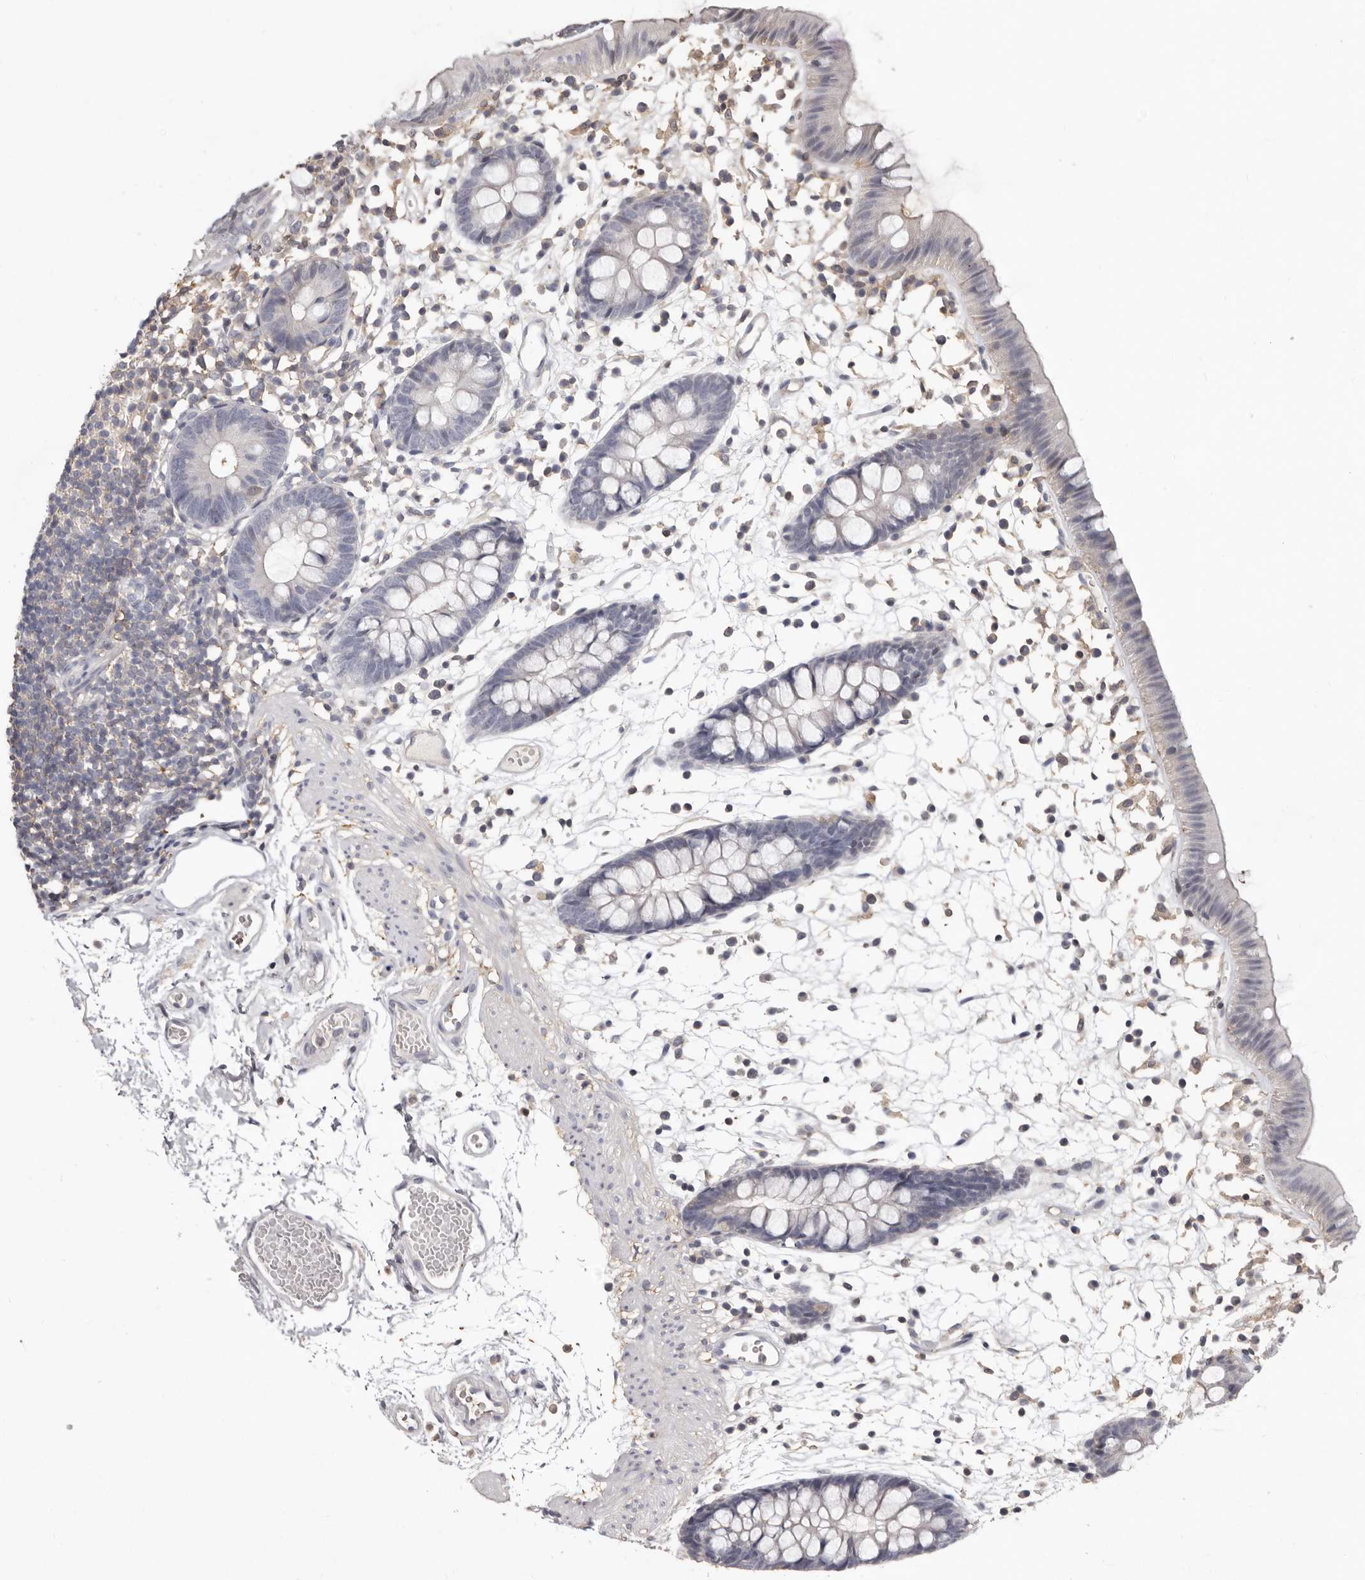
{"staining": {"intensity": "negative", "quantity": "none", "location": "none"}, "tissue": "colon", "cell_type": "Endothelial cells", "image_type": "normal", "snomed": [{"axis": "morphology", "description": "Normal tissue, NOS"}, {"axis": "topography", "description": "Colon"}], "caption": "Immunohistochemistry (IHC) histopathology image of normal colon stained for a protein (brown), which demonstrates no staining in endothelial cells. The staining is performed using DAB brown chromogen with nuclei counter-stained in using hematoxylin.", "gene": "KIF26B", "patient": {"sex": "male", "age": 56}}